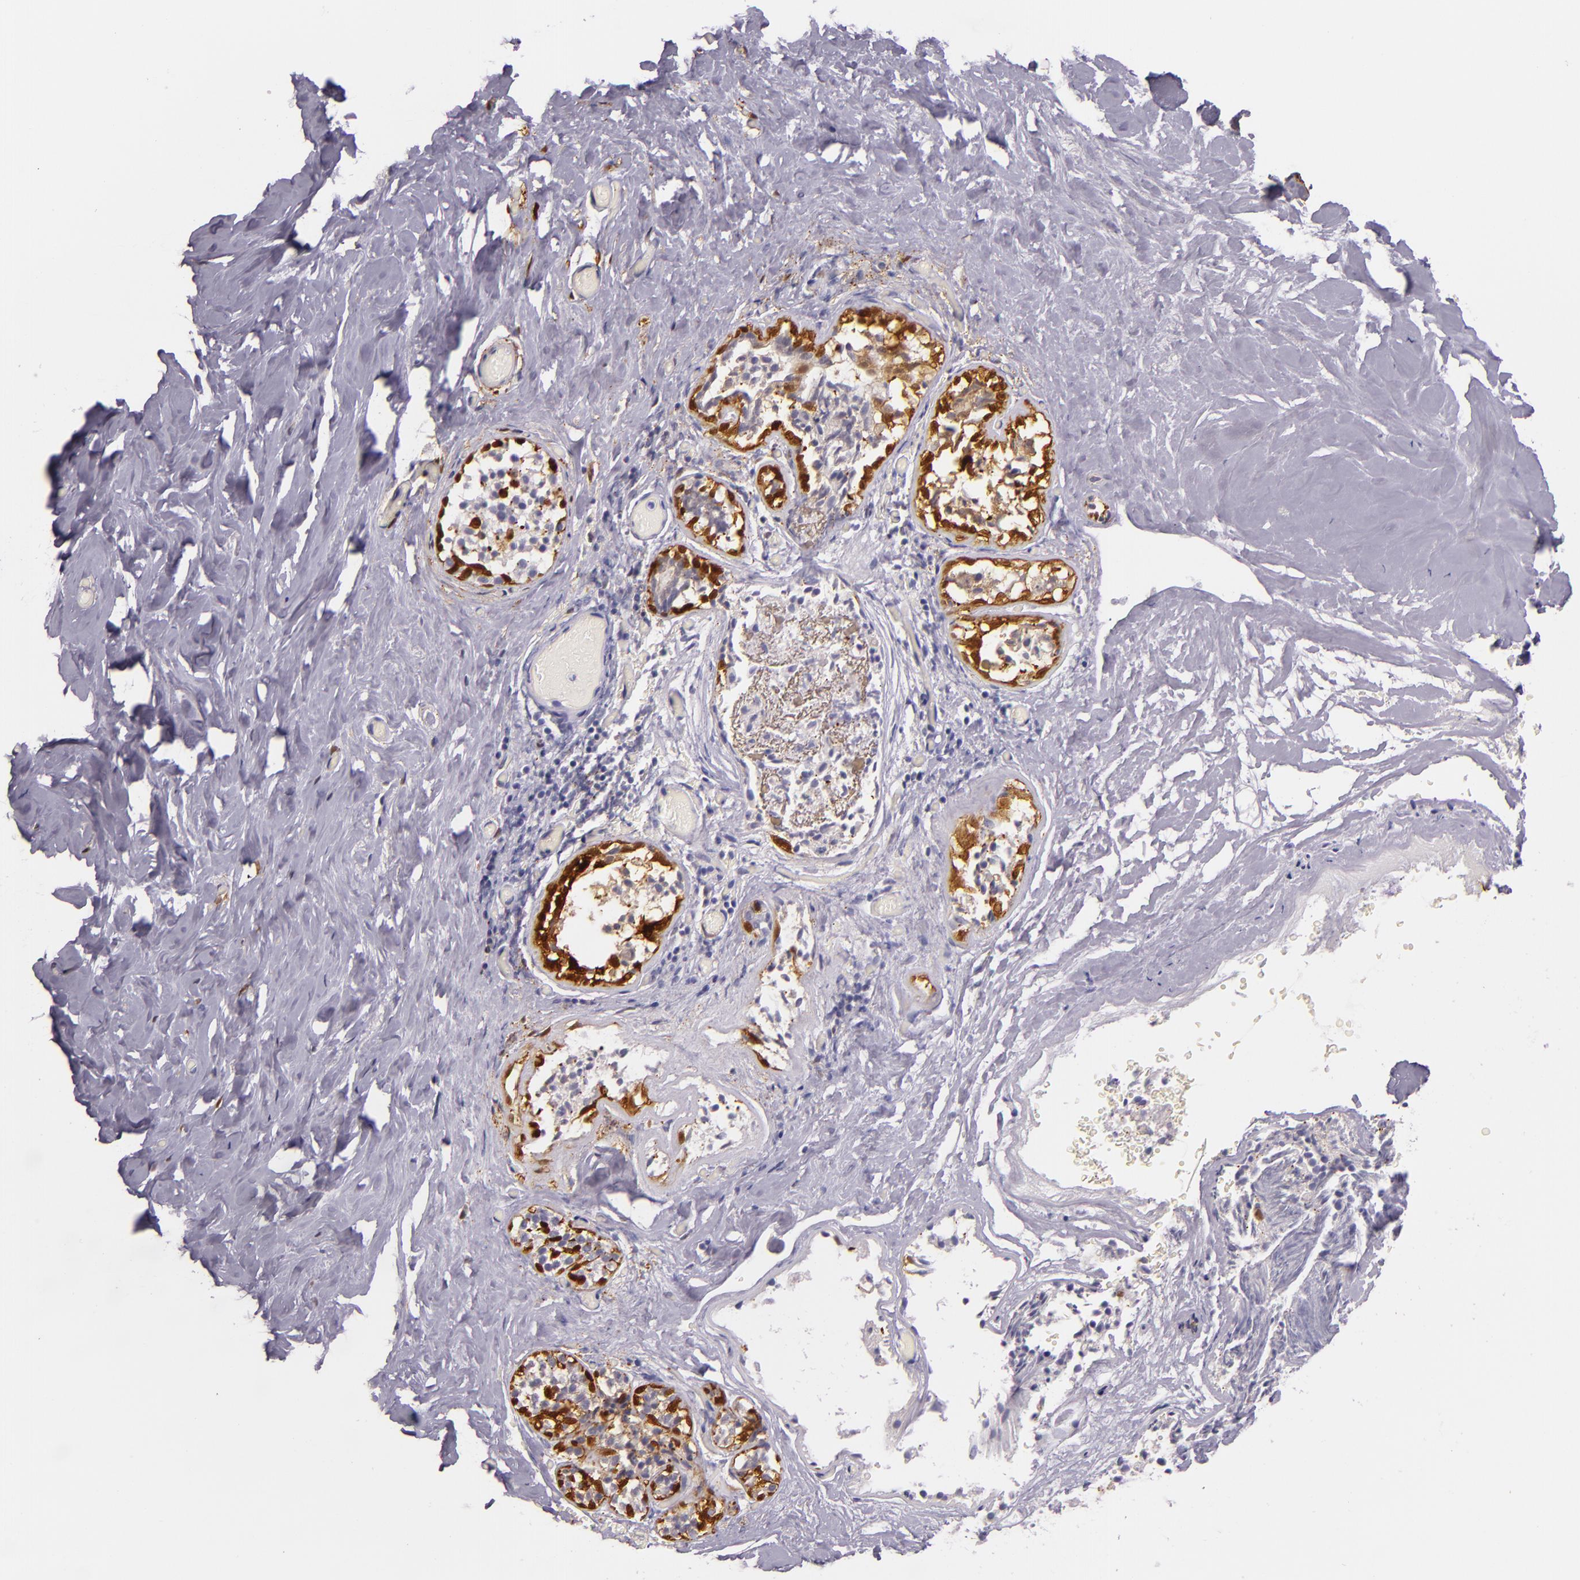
{"staining": {"intensity": "negative", "quantity": "none", "location": "none"}, "tissue": "breast", "cell_type": "Adipocytes", "image_type": "normal", "snomed": [{"axis": "morphology", "description": "Normal tissue, NOS"}, {"axis": "topography", "description": "Breast"}], "caption": "Protein analysis of normal breast reveals no significant positivity in adipocytes. (Stains: DAB immunohistochemistry (IHC) with hematoxylin counter stain, Microscopy: brightfield microscopy at high magnification).", "gene": "MT1A", "patient": {"sex": "female", "age": 75}}